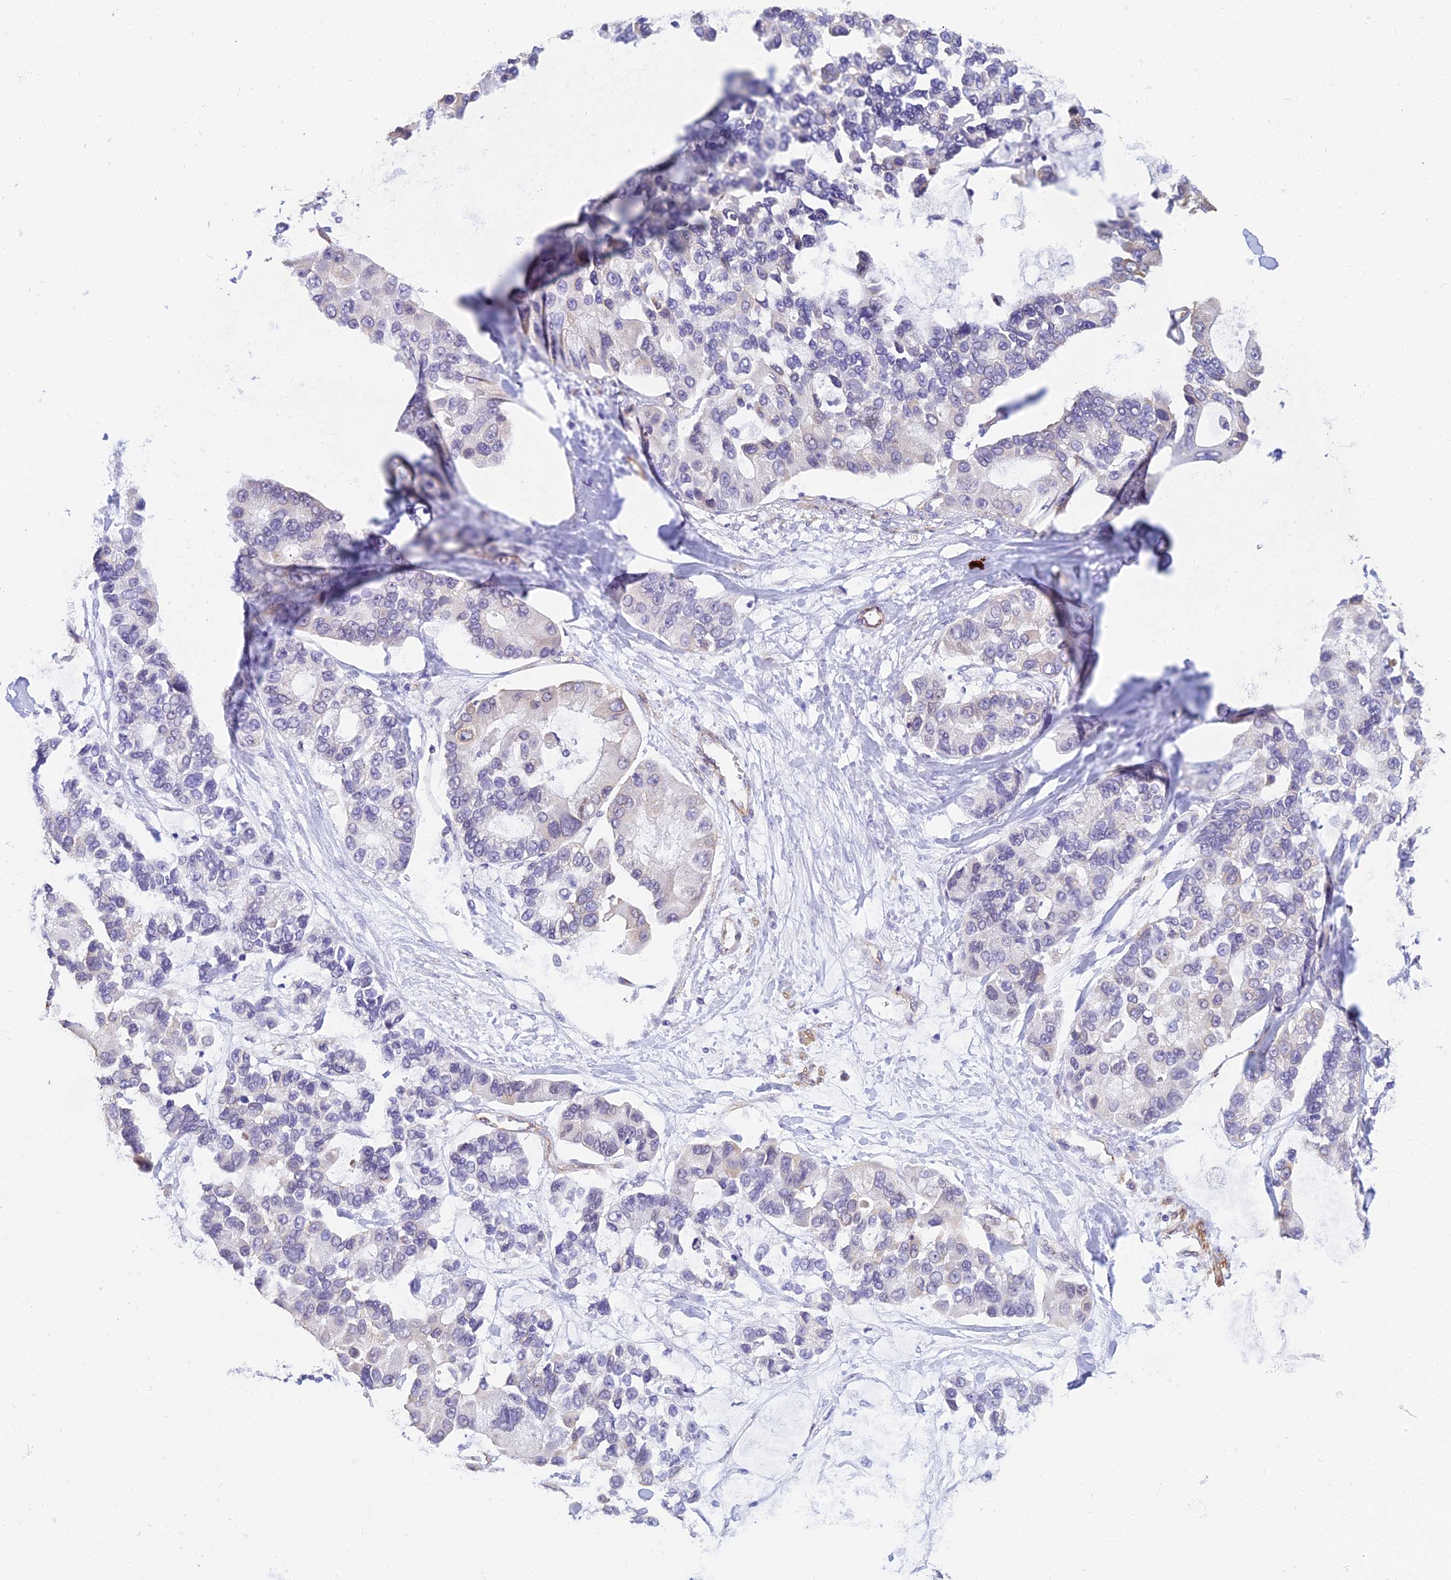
{"staining": {"intensity": "negative", "quantity": "none", "location": "none"}, "tissue": "lung cancer", "cell_type": "Tumor cells", "image_type": "cancer", "snomed": [{"axis": "morphology", "description": "Adenocarcinoma, NOS"}, {"axis": "topography", "description": "Lung"}], "caption": "Tumor cells are negative for protein expression in human lung cancer (adenocarcinoma). (DAB IHC with hematoxylin counter stain).", "gene": "ALDH1L2", "patient": {"sex": "female", "age": 54}}